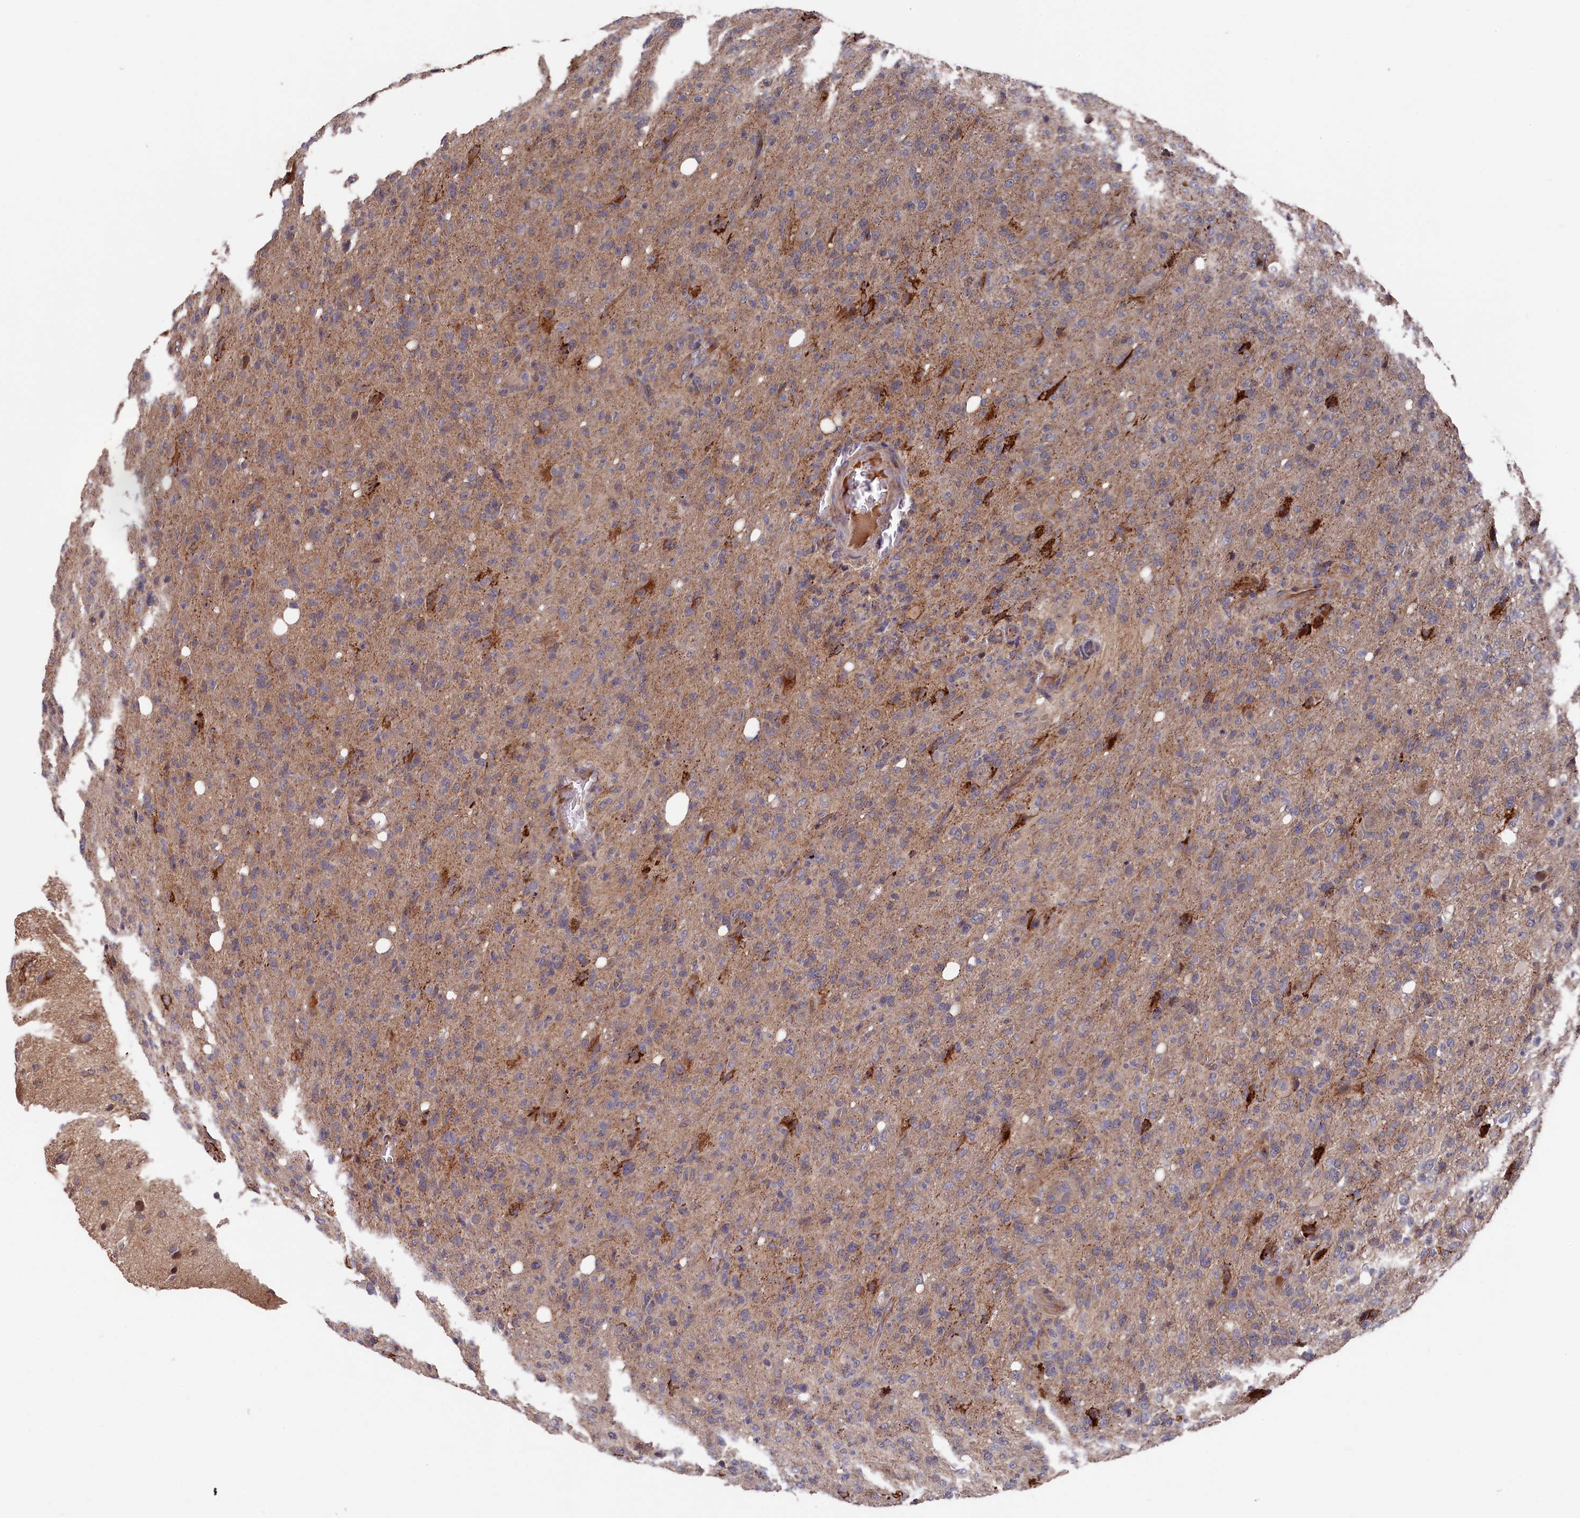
{"staining": {"intensity": "weak", "quantity": ">75%", "location": "cytoplasmic/membranous"}, "tissue": "glioma", "cell_type": "Tumor cells", "image_type": "cancer", "snomed": [{"axis": "morphology", "description": "Glioma, malignant, High grade"}, {"axis": "topography", "description": "Brain"}], "caption": "Glioma stained with a brown dye exhibits weak cytoplasmic/membranous positive expression in approximately >75% of tumor cells.", "gene": "SLC12A4", "patient": {"sex": "female", "age": 57}}